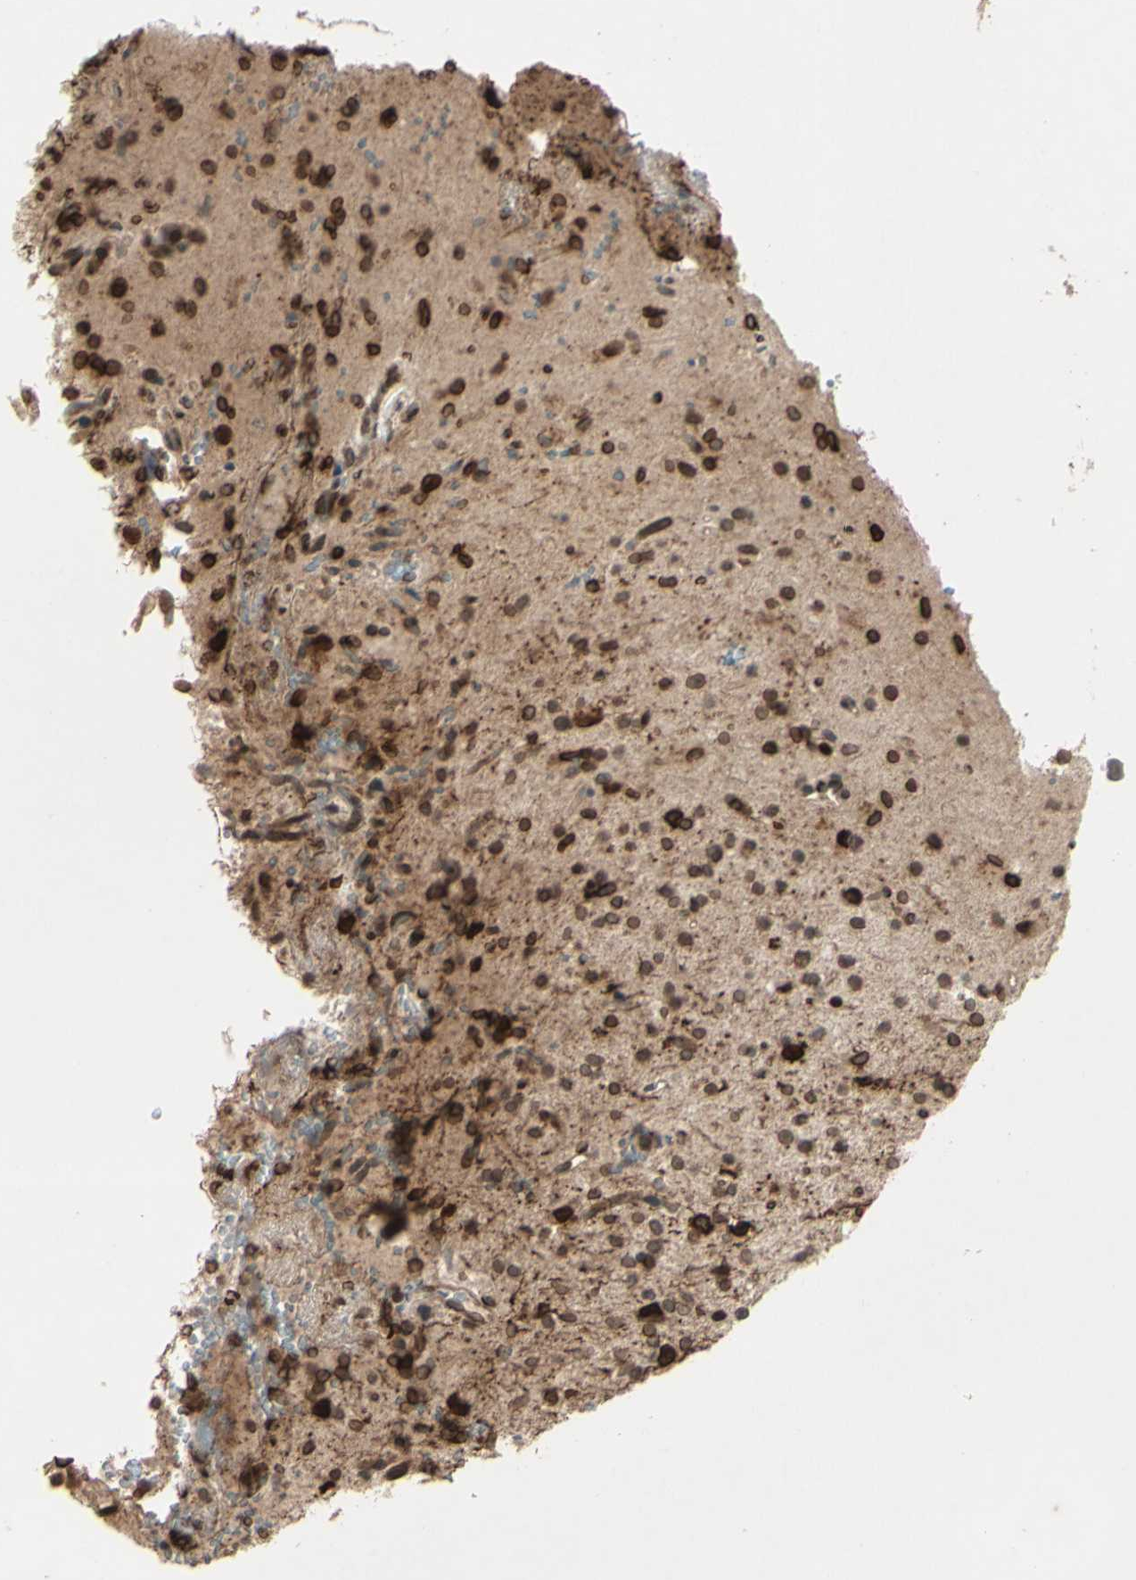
{"staining": {"intensity": "moderate", "quantity": ">75%", "location": "cytoplasmic/membranous,nuclear"}, "tissue": "glioma", "cell_type": "Tumor cells", "image_type": "cancer", "snomed": [{"axis": "morphology", "description": "Glioma, malignant, High grade"}, {"axis": "topography", "description": "Brain"}], "caption": "IHC photomicrograph of malignant glioma (high-grade) stained for a protein (brown), which displays medium levels of moderate cytoplasmic/membranous and nuclear positivity in about >75% of tumor cells.", "gene": "MLF2", "patient": {"sex": "male", "age": 47}}